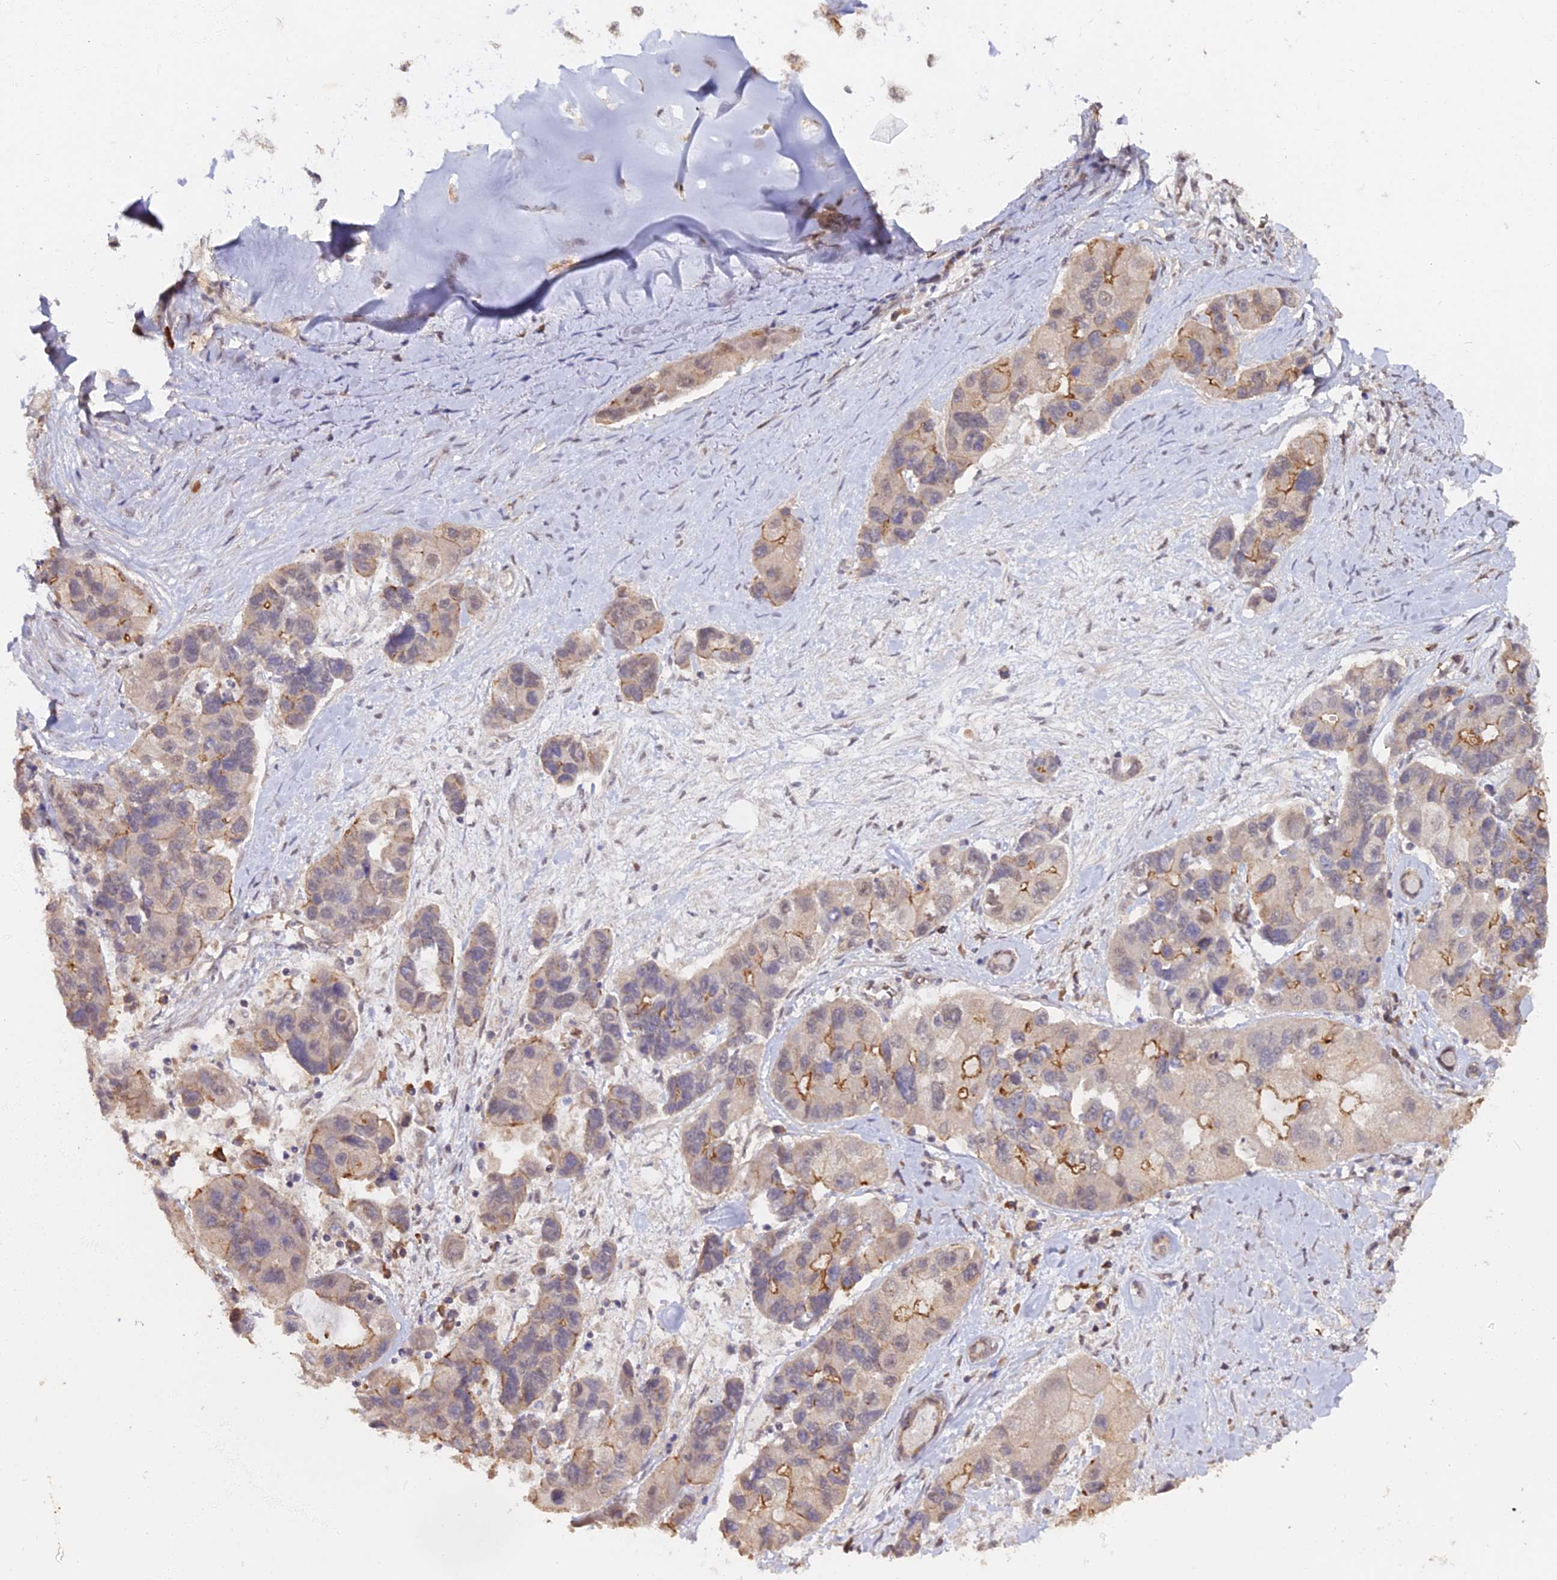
{"staining": {"intensity": "moderate", "quantity": "25%-75%", "location": "cytoplasmic/membranous"}, "tissue": "lung cancer", "cell_type": "Tumor cells", "image_type": "cancer", "snomed": [{"axis": "morphology", "description": "Adenocarcinoma, NOS"}, {"axis": "topography", "description": "Lung"}], "caption": "Human lung cancer stained for a protein (brown) exhibits moderate cytoplasmic/membranous positive expression in about 25%-75% of tumor cells.", "gene": "ZDBF2", "patient": {"sex": "female", "age": 54}}